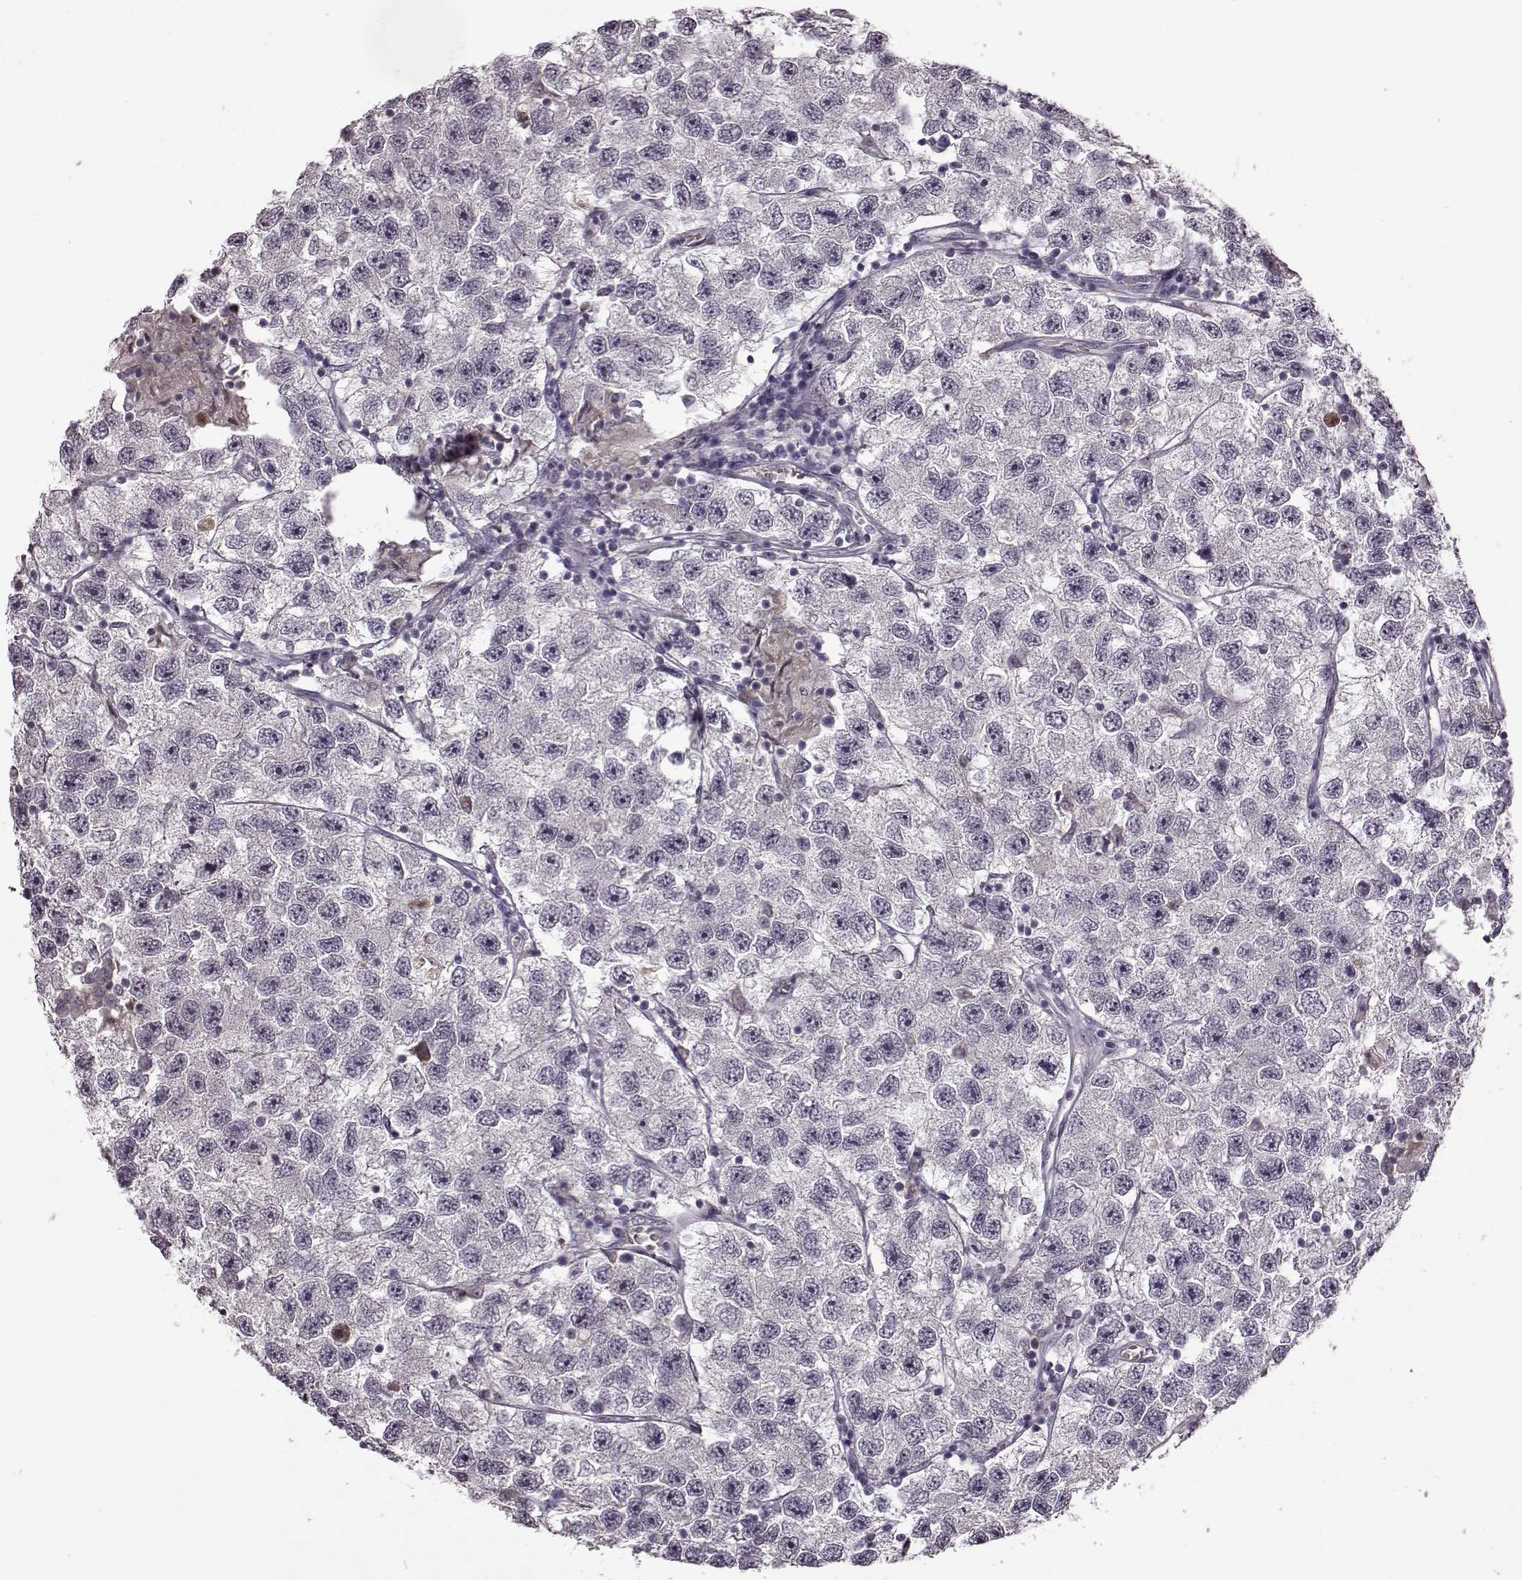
{"staining": {"intensity": "negative", "quantity": "none", "location": "none"}, "tissue": "testis cancer", "cell_type": "Tumor cells", "image_type": "cancer", "snomed": [{"axis": "morphology", "description": "Seminoma, NOS"}, {"axis": "topography", "description": "Testis"}], "caption": "Image shows no protein staining in tumor cells of testis cancer tissue.", "gene": "CNGA3", "patient": {"sex": "male", "age": 26}}